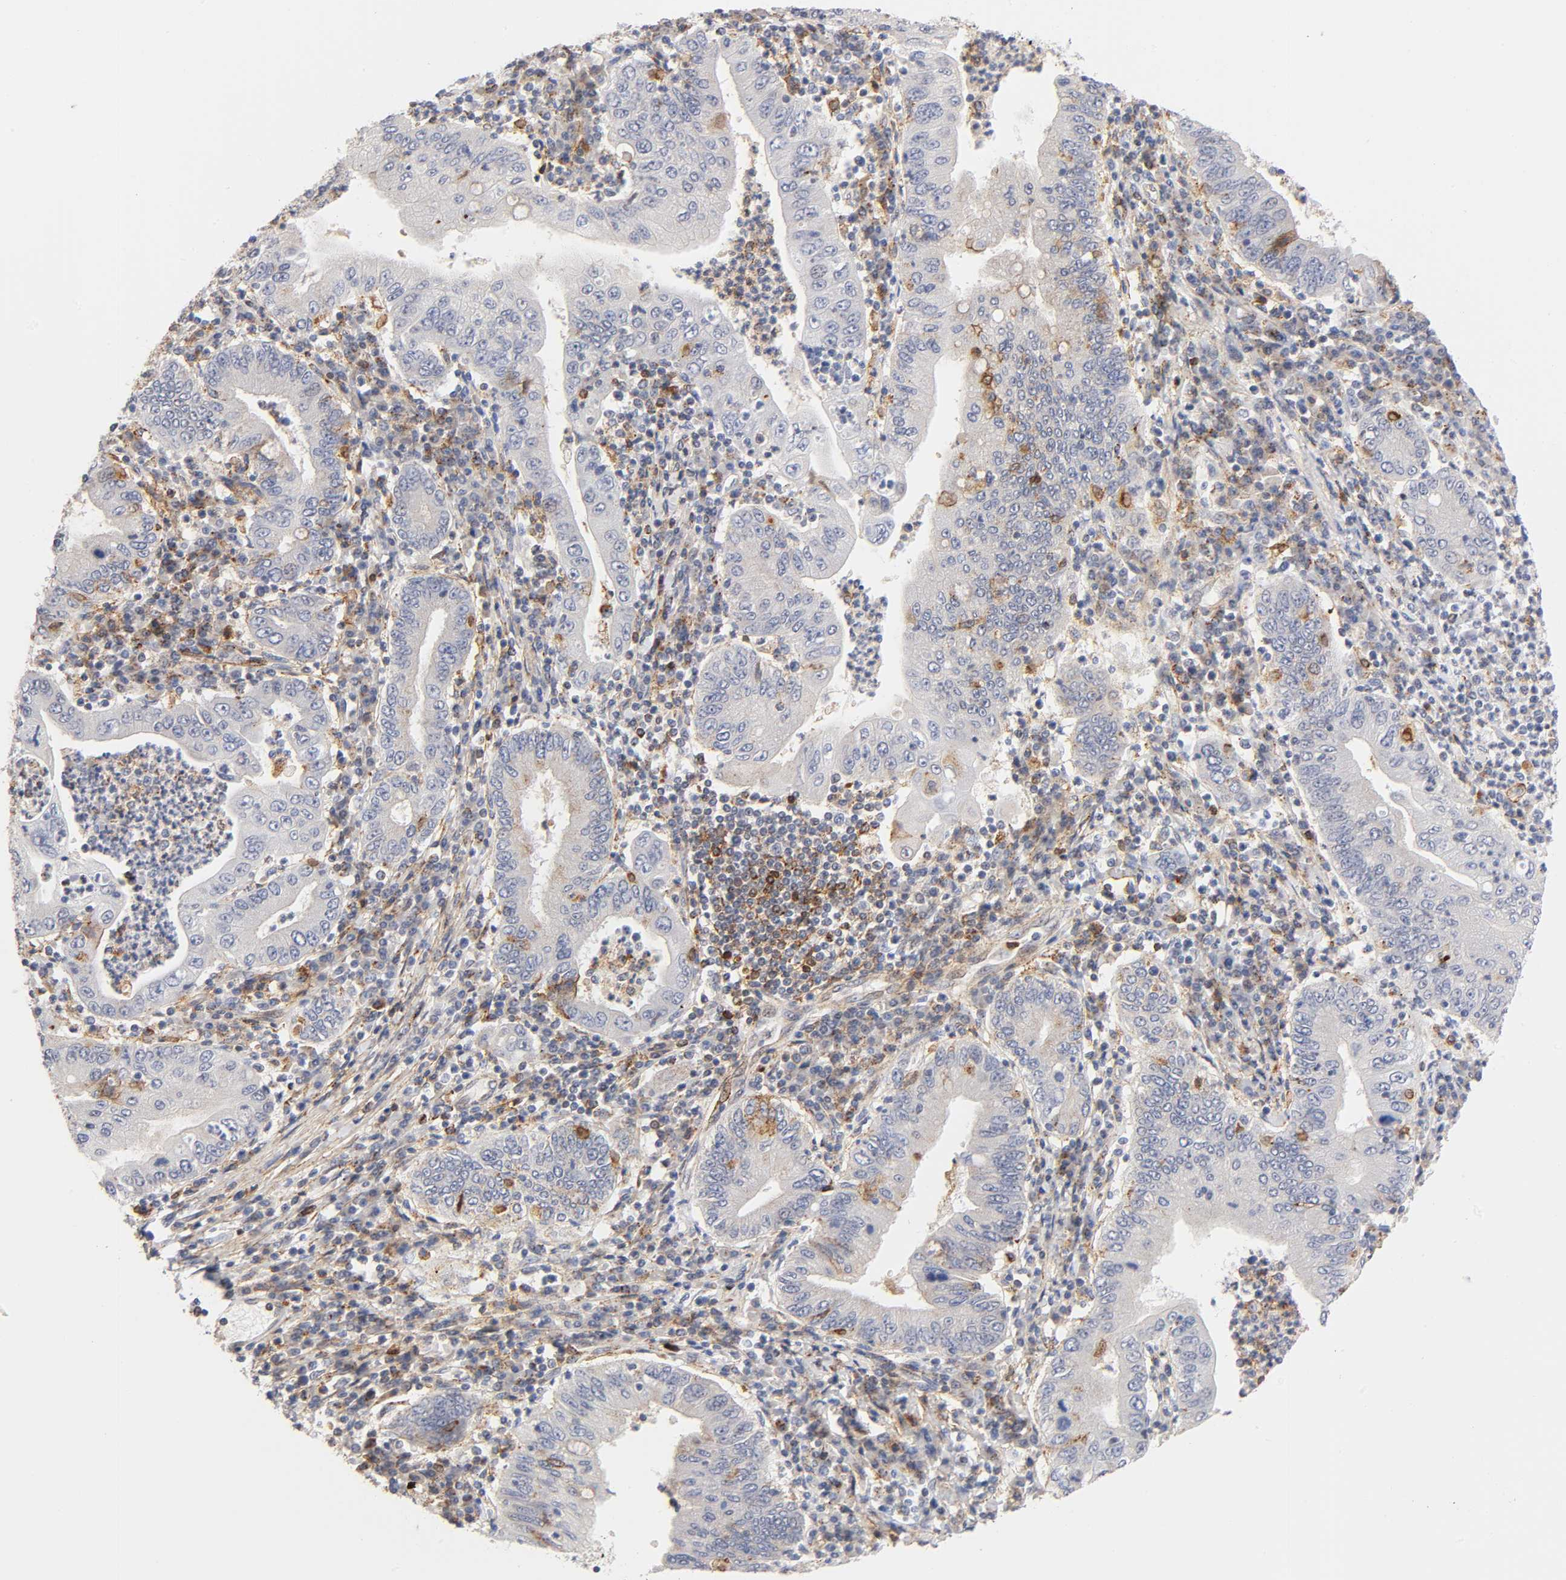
{"staining": {"intensity": "weak", "quantity": ">75%", "location": "cytoplasmic/membranous"}, "tissue": "stomach cancer", "cell_type": "Tumor cells", "image_type": "cancer", "snomed": [{"axis": "morphology", "description": "Normal tissue, NOS"}, {"axis": "morphology", "description": "Adenocarcinoma, NOS"}, {"axis": "topography", "description": "Esophagus"}, {"axis": "topography", "description": "Stomach, upper"}, {"axis": "topography", "description": "Peripheral nerve tissue"}], "caption": "The image reveals immunohistochemical staining of stomach cancer (adenocarcinoma). There is weak cytoplasmic/membranous positivity is present in approximately >75% of tumor cells.", "gene": "ANXA7", "patient": {"sex": "male", "age": 62}}